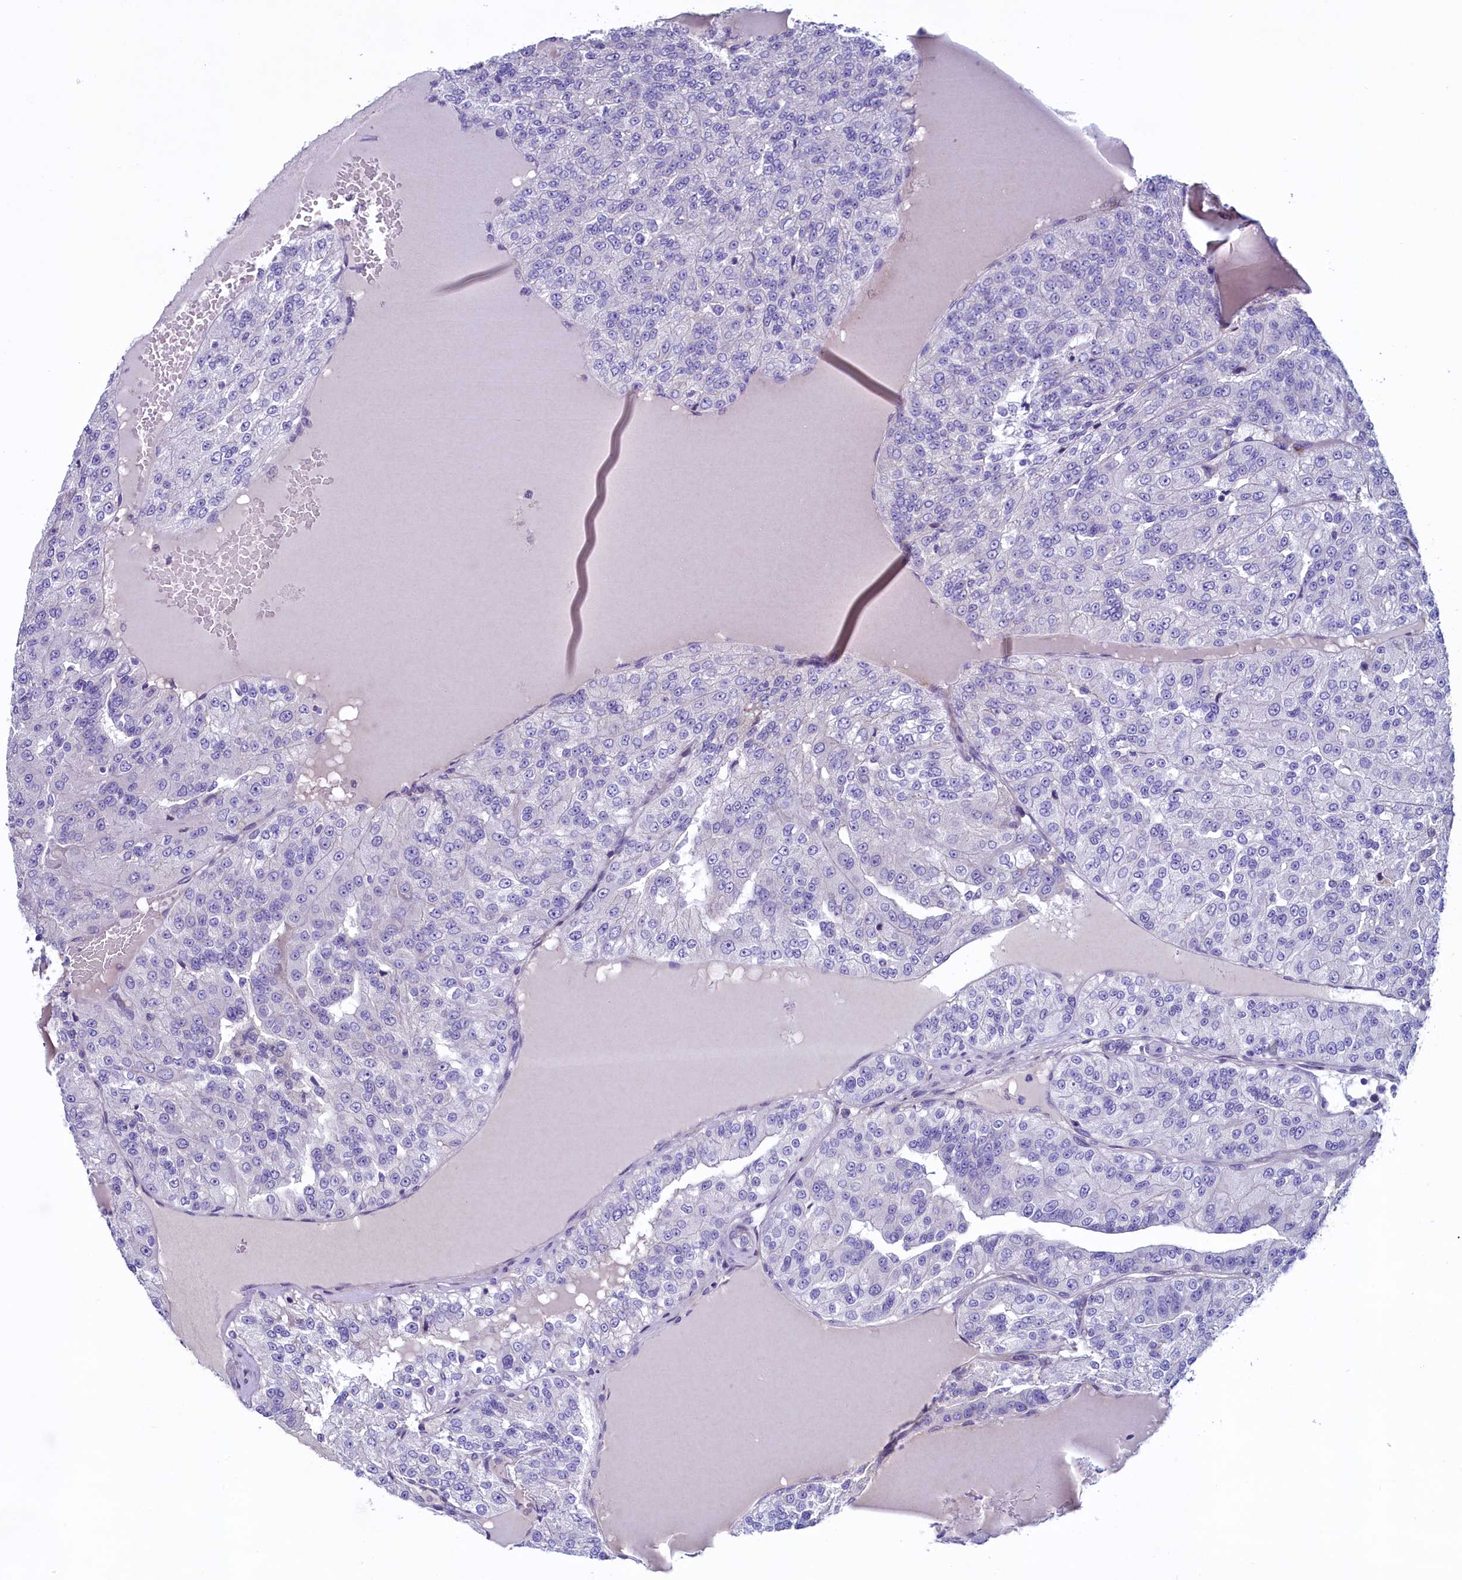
{"staining": {"intensity": "negative", "quantity": "none", "location": "none"}, "tissue": "renal cancer", "cell_type": "Tumor cells", "image_type": "cancer", "snomed": [{"axis": "morphology", "description": "Adenocarcinoma, NOS"}, {"axis": "topography", "description": "Kidney"}], "caption": "Tumor cells show no significant staining in renal cancer (adenocarcinoma).", "gene": "KRBOX5", "patient": {"sex": "female", "age": 63}}